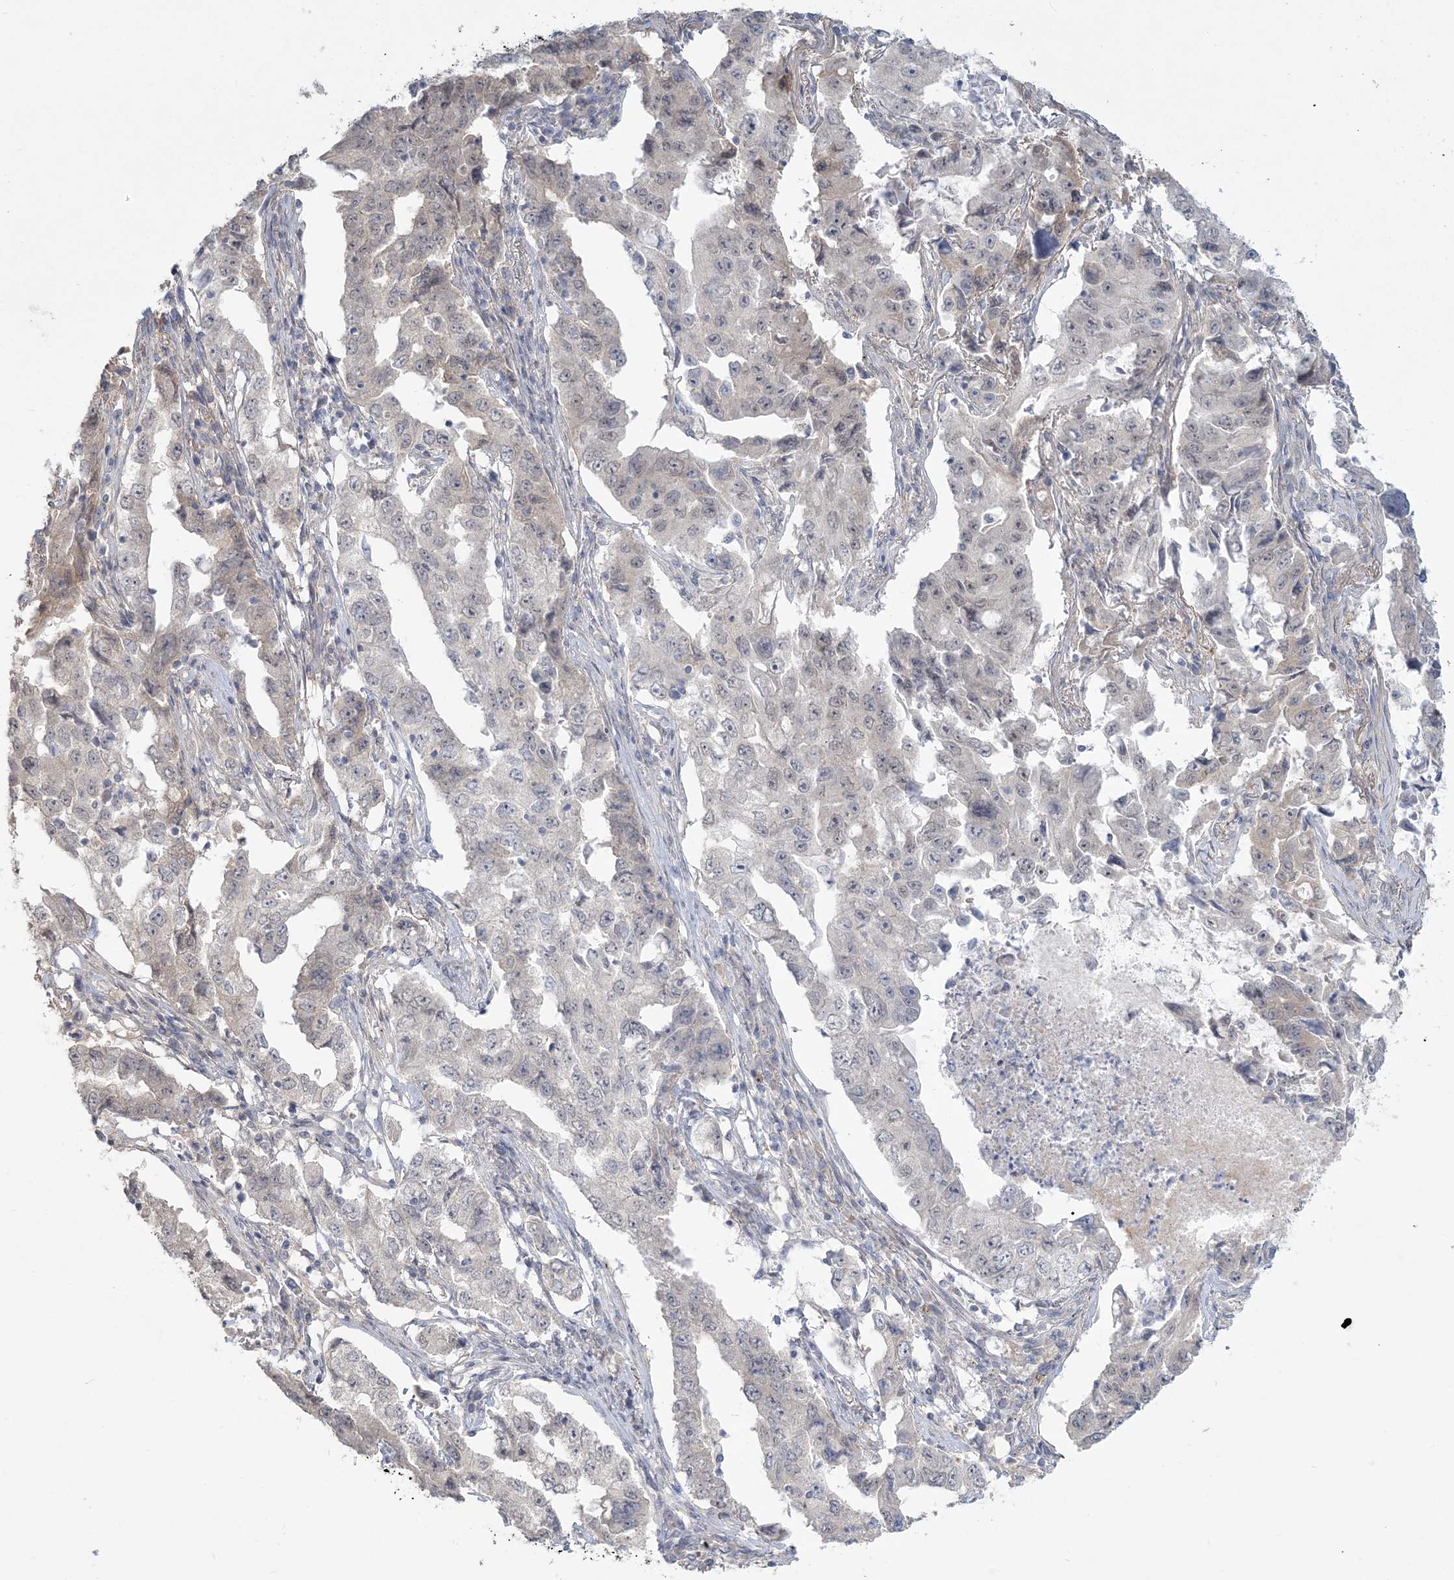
{"staining": {"intensity": "negative", "quantity": "none", "location": "none"}, "tissue": "lung cancer", "cell_type": "Tumor cells", "image_type": "cancer", "snomed": [{"axis": "morphology", "description": "Adenocarcinoma, NOS"}, {"axis": "topography", "description": "Lung"}], "caption": "Tumor cells are negative for protein expression in human adenocarcinoma (lung). (DAB (3,3'-diaminobenzidine) immunohistochemistry (IHC) with hematoxylin counter stain).", "gene": "ANKS1A", "patient": {"sex": "female", "age": 51}}